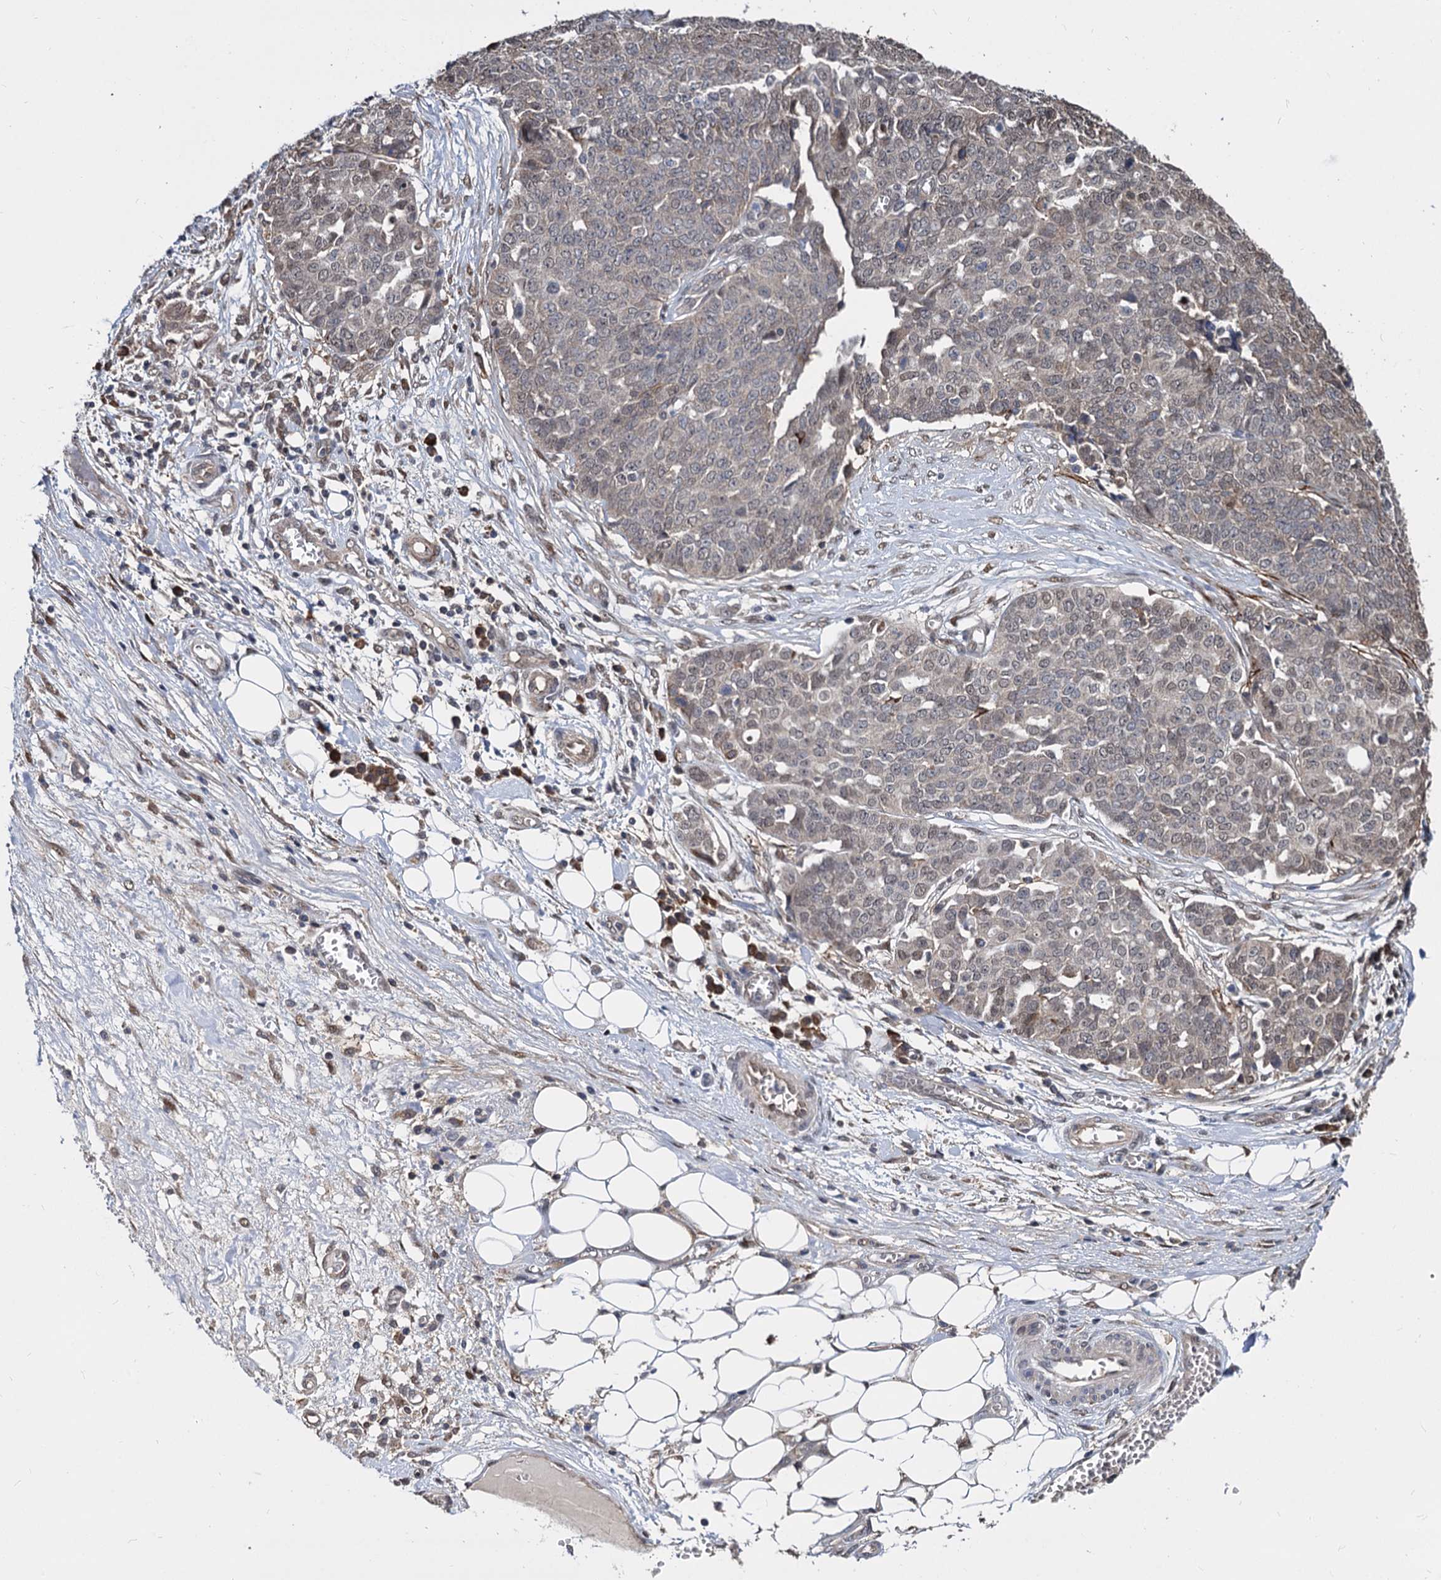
{"staining": {"intensity": "weak", "quantity": "25%-75%", "location": "nuclear"}, "tissue": "ovarian cancer", "cell_type": "Tumor cells", "image_type": "cancer", "snomed": [{"axis": "morphology", "description": "Cystadenocarcinoma, serous, NOS"}, {"axis": "topography", "description": "Soft tissue"}, {"axis": "topography", "description": "Ovary"}], "caption": "The image reveals staining of ovarian serous cystadenocarcinoma, revealing weak nuclear protein positivity (brown color) within tumor cells.", "gene": "PSMD4", "patient": {"sex": "female", "age": 57}}